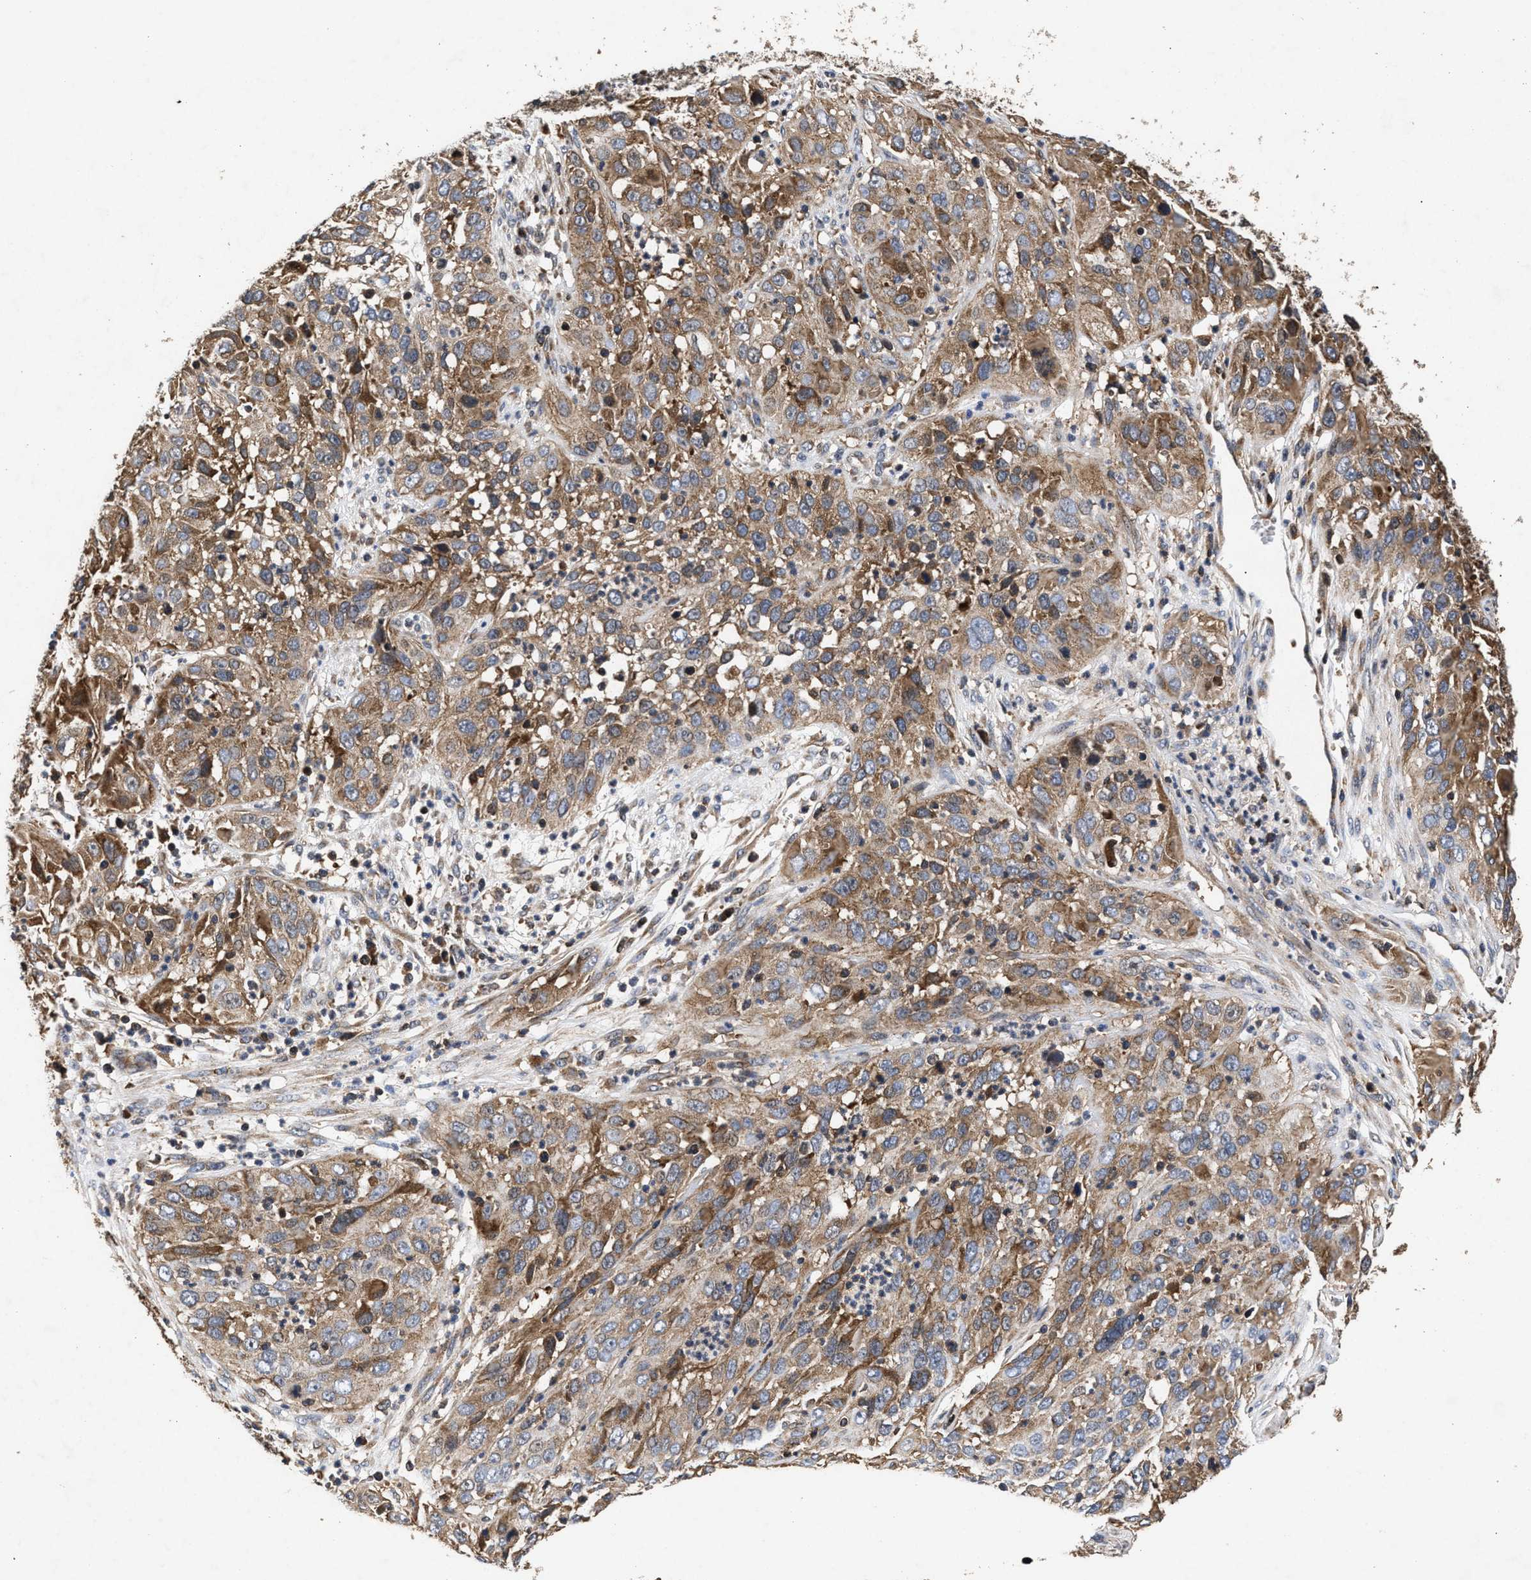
{"staining": {"intensity": "moderate", "quantity": ">75%", "location": "cytoplasmic/membranous"}, "tissue": "cervical cancer", "cell_type": "Tumor cells", "image_type": "cancer", "snomed": [{"axis": "morphology", "description": "Squamous cell carcinoma, NOS"}, {"axis": "topography", "description": "Cervix"}], "caption": "Immunohistochemistry (IHC) of cervical squamous cell carcinoma demonstrates medium levels of moderate cytoplasmic/membranous staining in about >75% of tumor cells.", "gene": "NFKB2", "patient": {"sex": "female", "age": 32}}